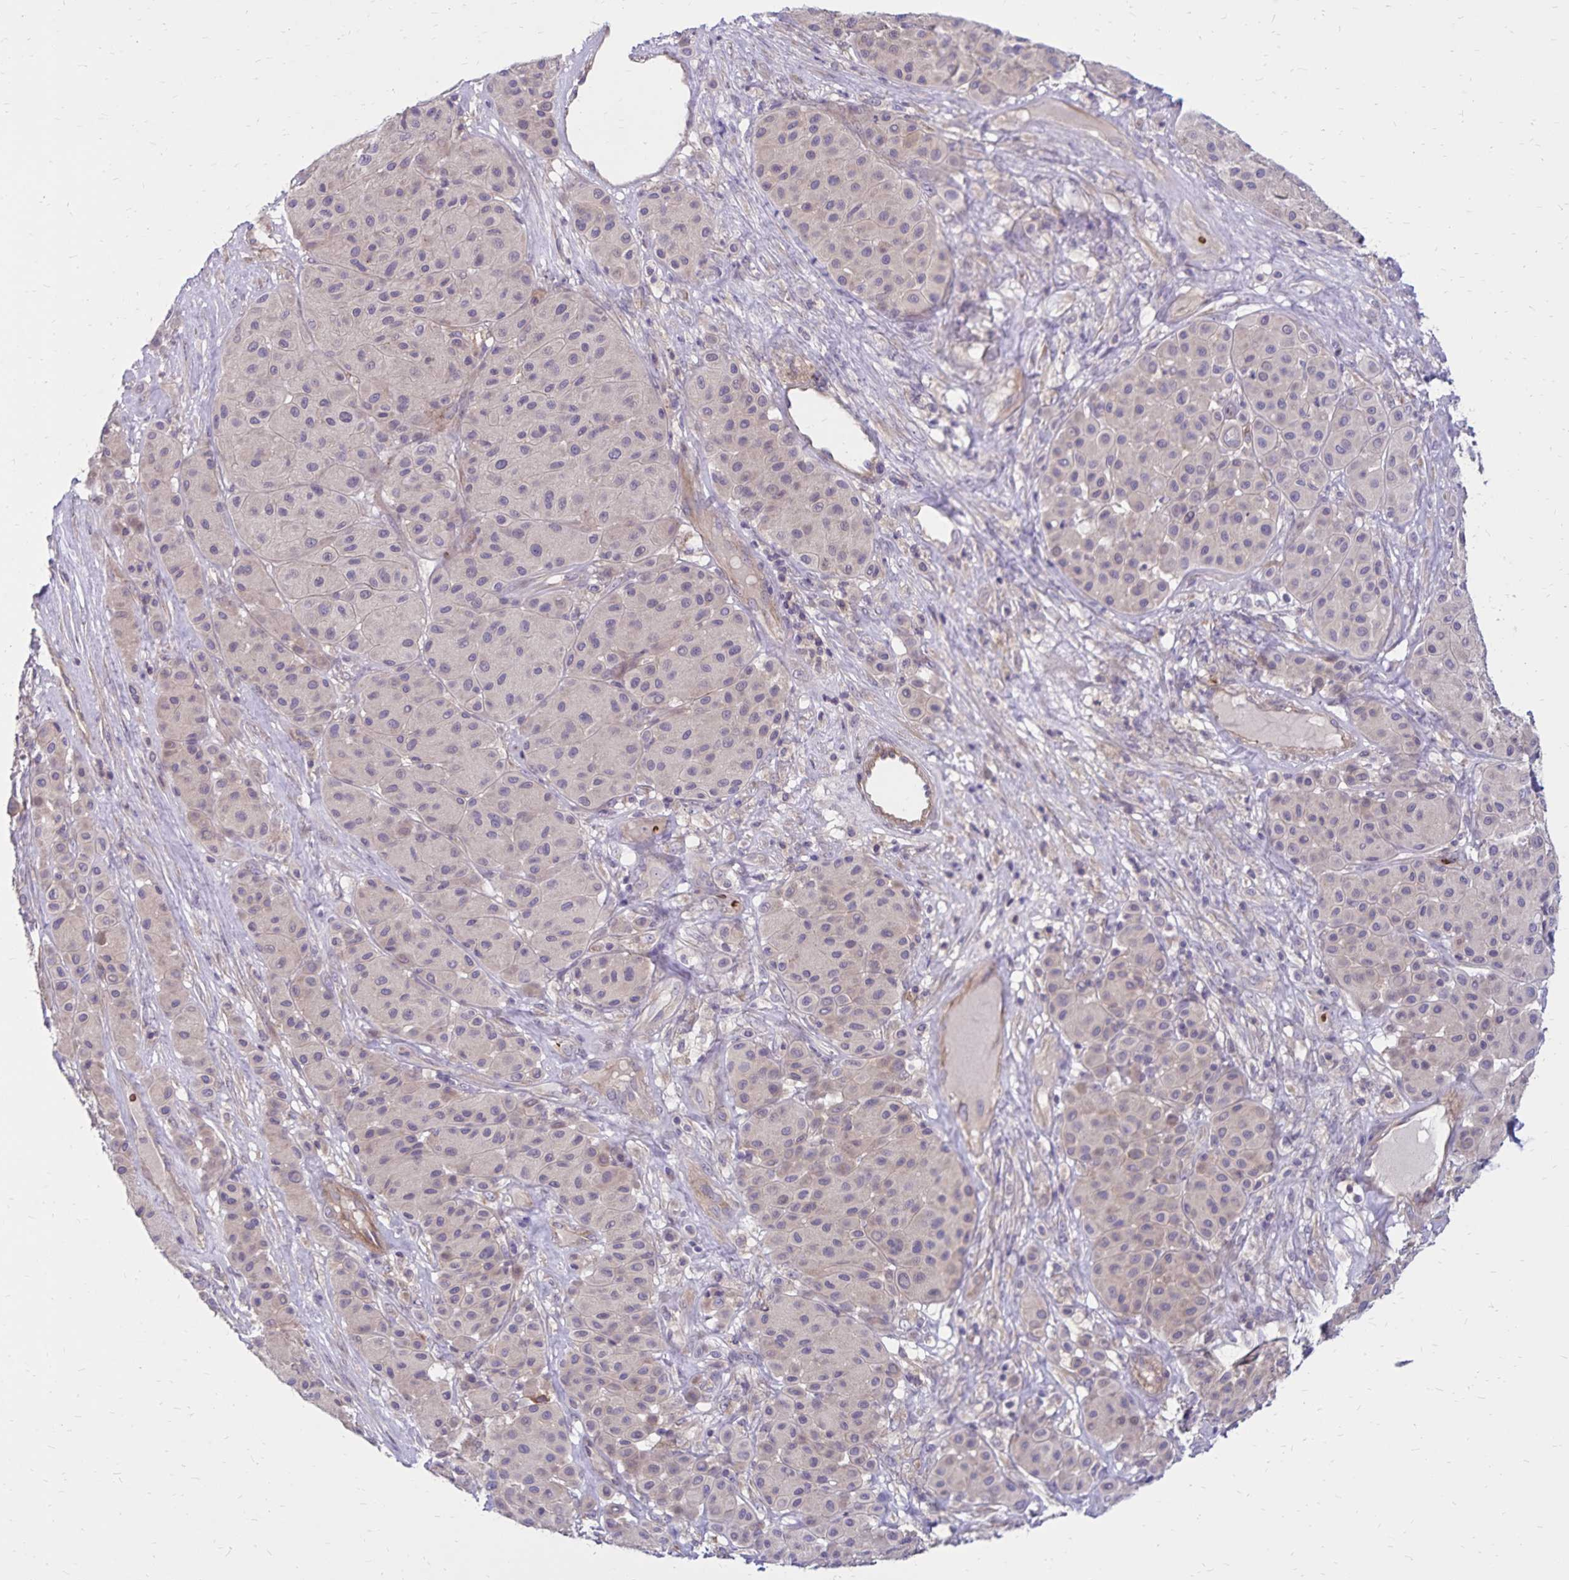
{"staining": {"intensity": "negative", "quantity": "none", "location": "none"}, "tissue": "melanoma", "cell_type": "Tumor cells", "image_type": "cancer", "snomed": [{"axis": "morphology", "description": "Malignant melanoma, Metastatic site"}, {"axis": "topography", "description": "Smooth muscle"}], "caption": "This histopathology image is of malignant melanoma (metastatic site) stained with IHC to label a protein in brown with the nuclei are counter-stained blue. There is no staining in tumor cells. (DAB immunohistochemistry with hematoxylin counter stain).", "gene": "FSD1", "patient": {"sex": "male", "age": 41}}